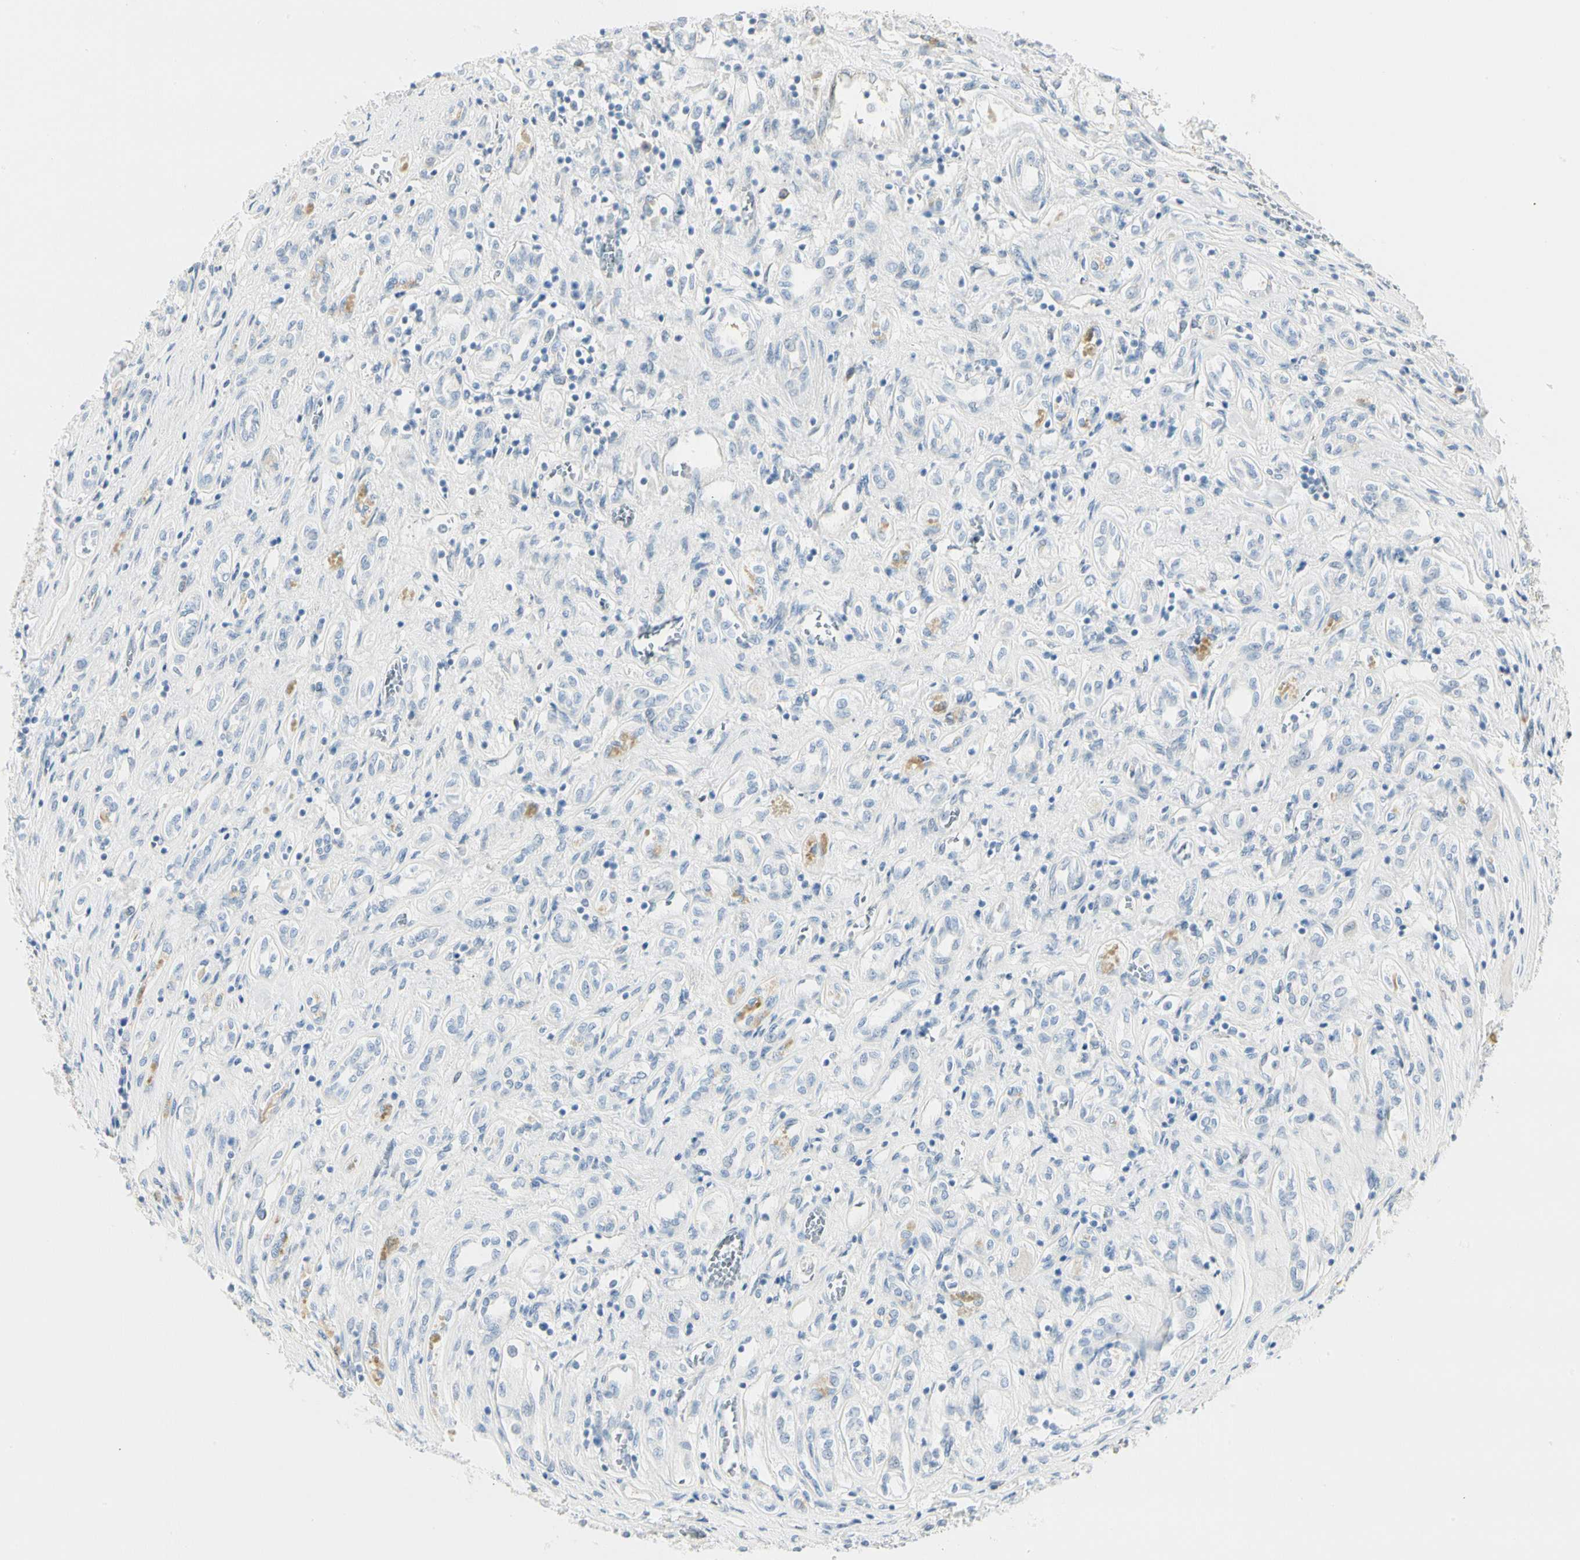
{"staining": {"intensity": "negative", "quantity": "none", "location": "none"}, "tissue": "renal cancer", "cell_type": "Tumor cells", "image_type": "cancer", "snomed": [{"axis": "morphology", "description": "Adenocarcinoma, NOS"}, {"axis": "topography", "description": "Kidney"}], "caption": "High power microscopy image of an immunohistochemistry photomicrograph of renal cancer (adenocarcinoma), revealing no significant positivity in tumor cells.", "gene": "TNFSF11", "patient": {"sex": "female", "age": 70}}